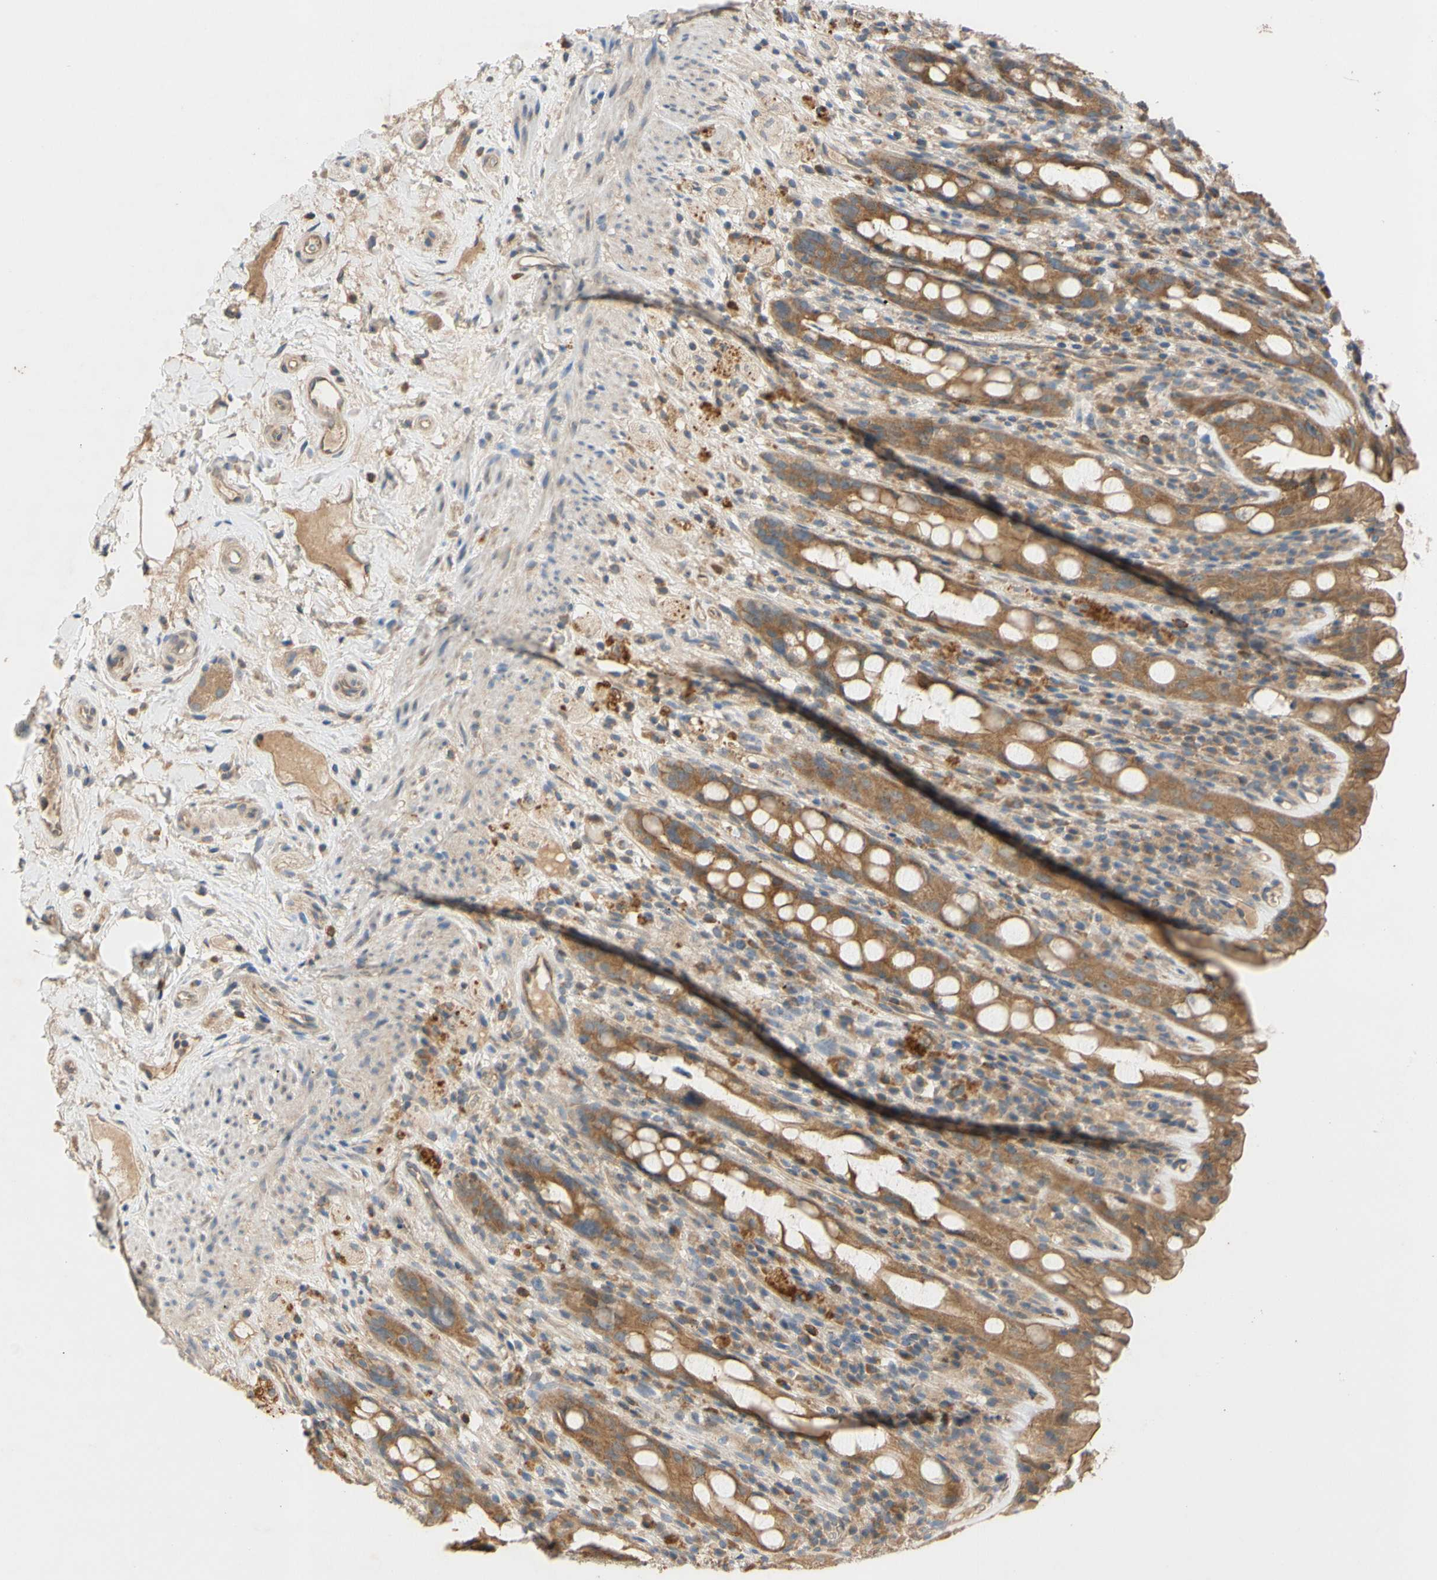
{"staining": {"intensity": "moderate", "quantity": ">75%", "location": "cytoplasmic/membranous"}, "tissue": "rectum", "cell_type": "Glandular cells", "image_type": "normal", "snomed": [{"axis": "morphology", "description": "Normal tissue, NOS"}, {"axis": "topography", "description": "Rectum"}], "caption": "A medium amount of moderate cytoplasmic/membranous staining is present in approximately >75% of glandular cells in benign rectum.", "gene": "MBTPS2", "patient": {"sex": "male", "age": 44}}